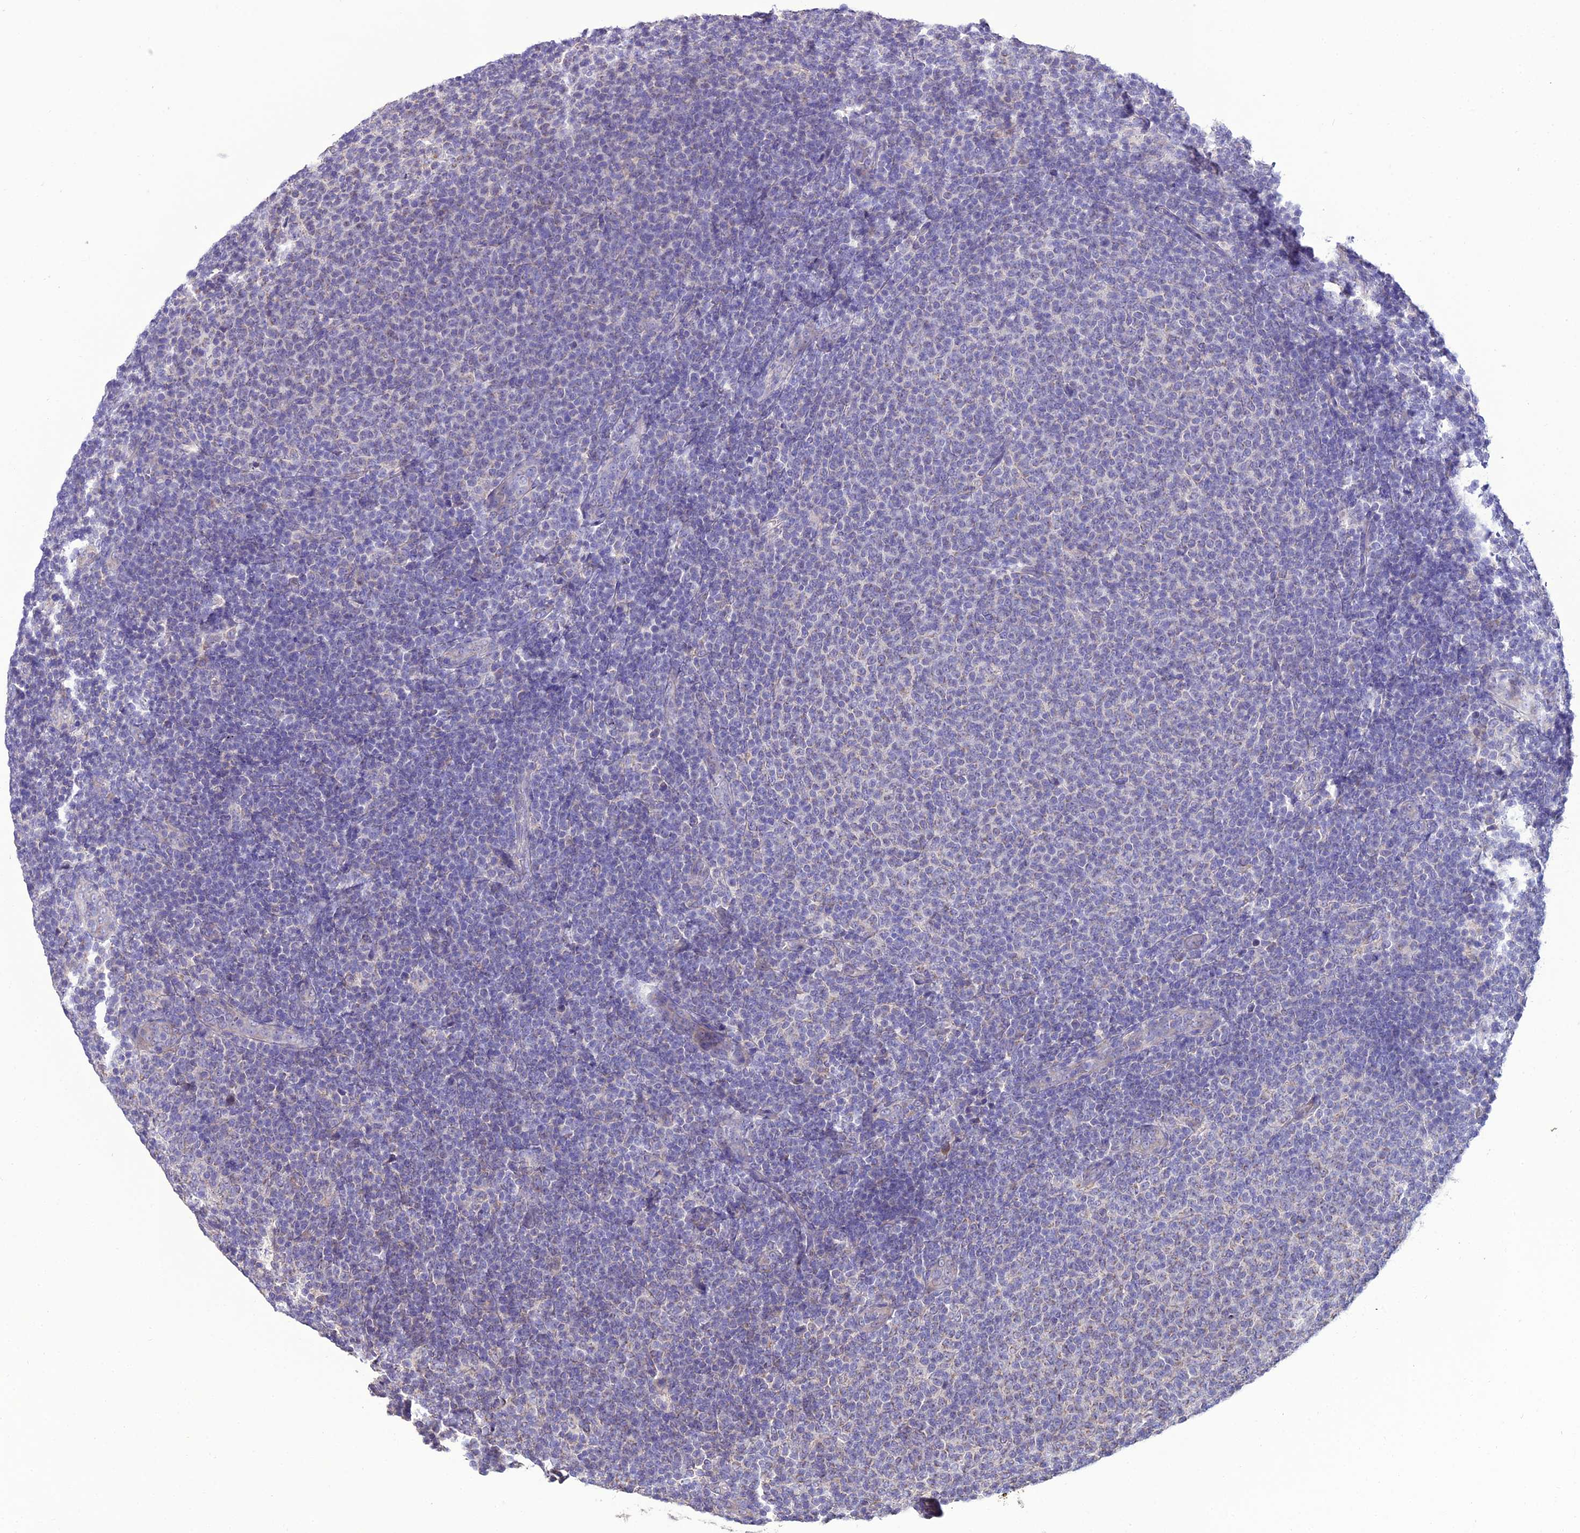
{"staining": {"intensity": "negative", "quantity": "none", "location": "none"}, "tissue": "lymphoma", "cell_type": "Tumor cells", "image_type": "cancer", "snomed": [{"axis": "morphology", "description": "Malignant lymphoma, non-Hodgkin's type, Low grade"}, {"axis": "topography", "description": "Lymph node"}], "caption": "Immunohistochemical staining of lymphoma demonstrates no significant staining in tumor cells. (Brightfield microscopy of DAB immunohistochemistry (IHC) at high magnification).", "gene": "HOGA1", "patient": {"sex": "male", "age": 66}}